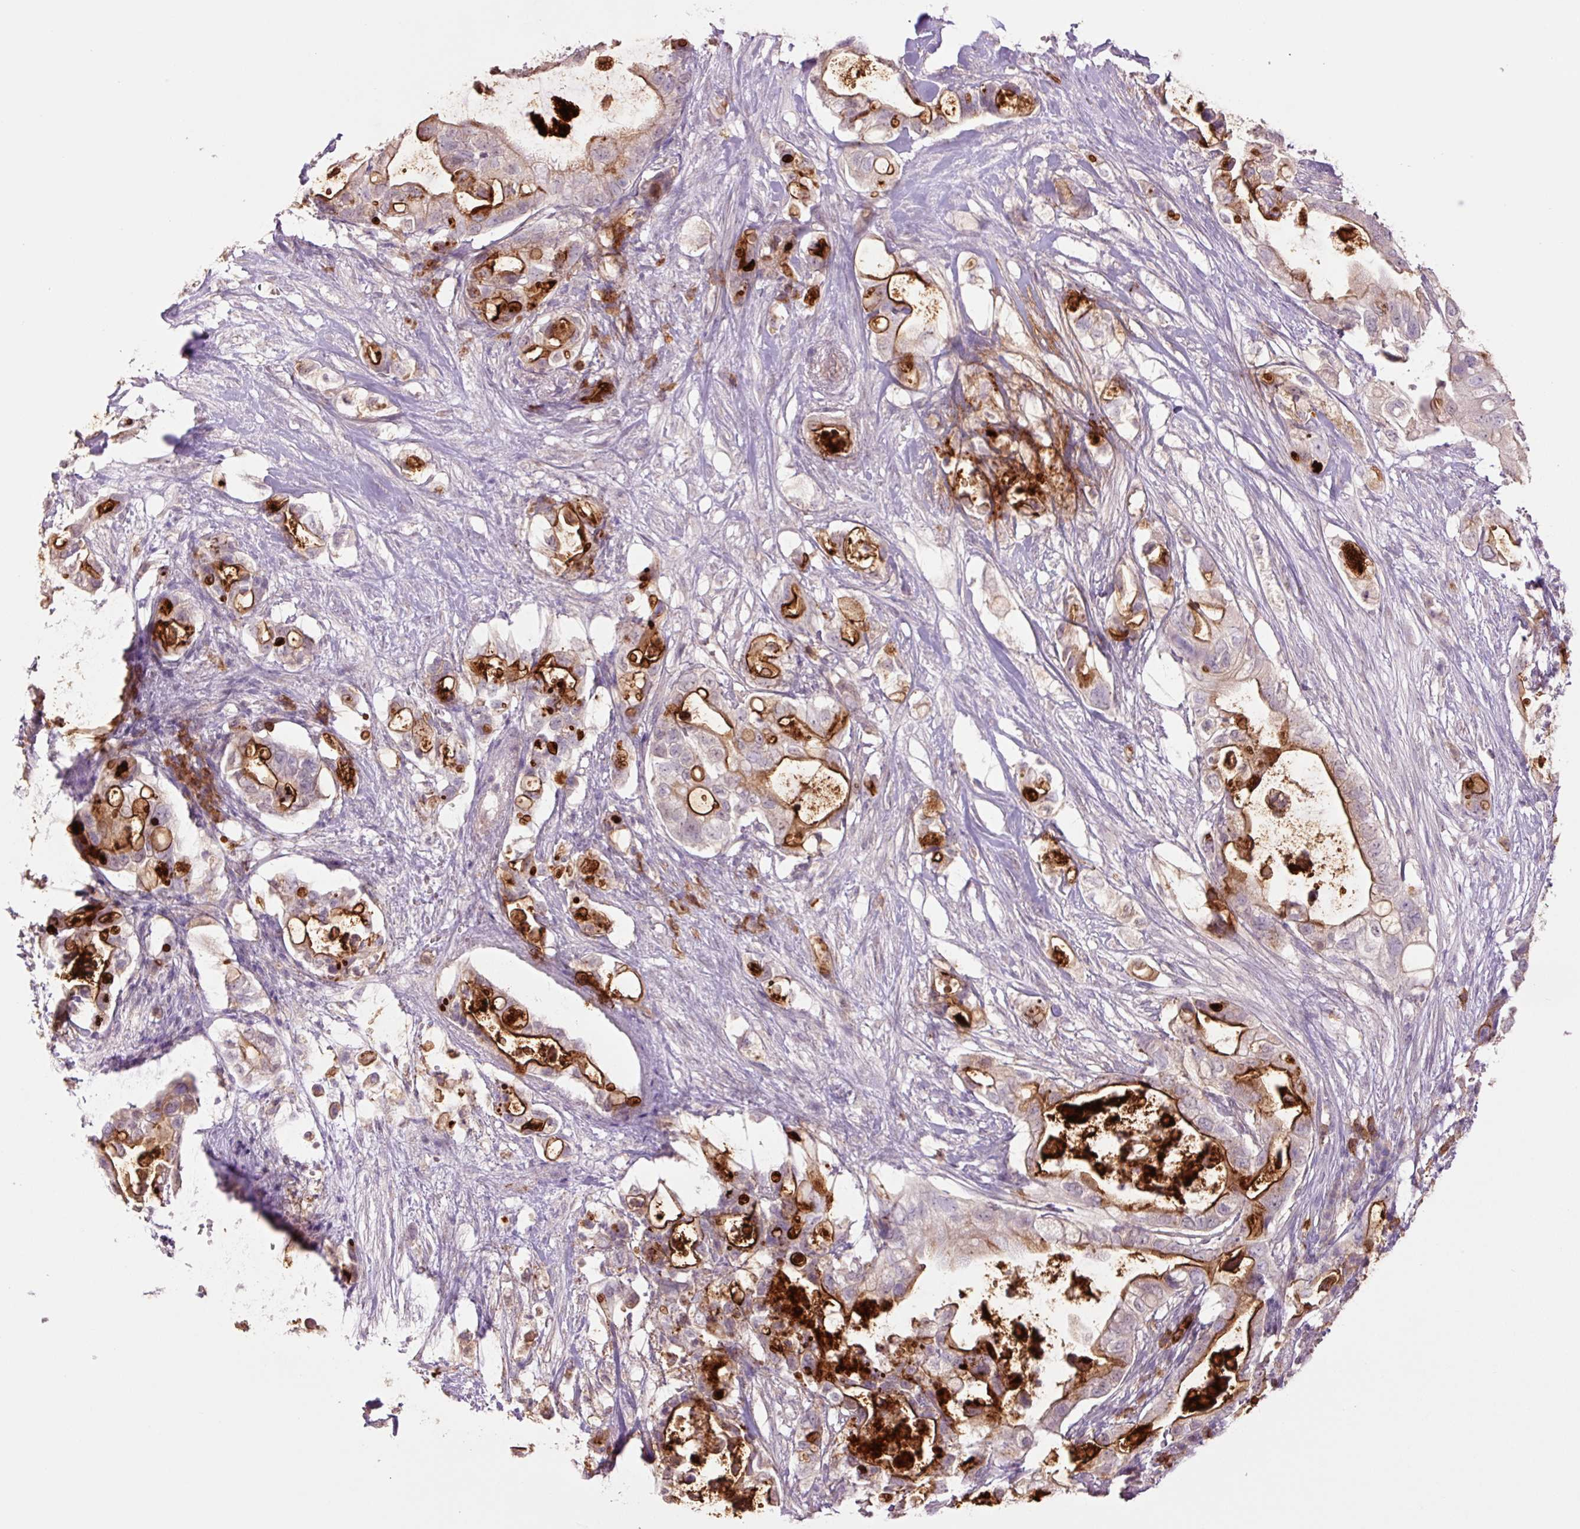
{"staining": {"intensity": "strong", "quantity": "25%-75%", "location": "cytoplasmic/membranous"}, "tissue": "pancreatic cancer", "cell_type": "Tumor cells", "image_type": "cancer", "snomed": [{"axis": "morphology", "description": "Adenocarcinoma, NOS"}, {"axis": "topography", "description": "Pancreas"}], "caption": "Immunohistochemical staining of human adenocarcinoma (pancreatic) reveals high levels of strong cytoplasmic/membranous protein staining in approximately 25%-75% of tumor cells.", "gene": "SLC1A4", "patient": {"sex": "female", "age": 72}}